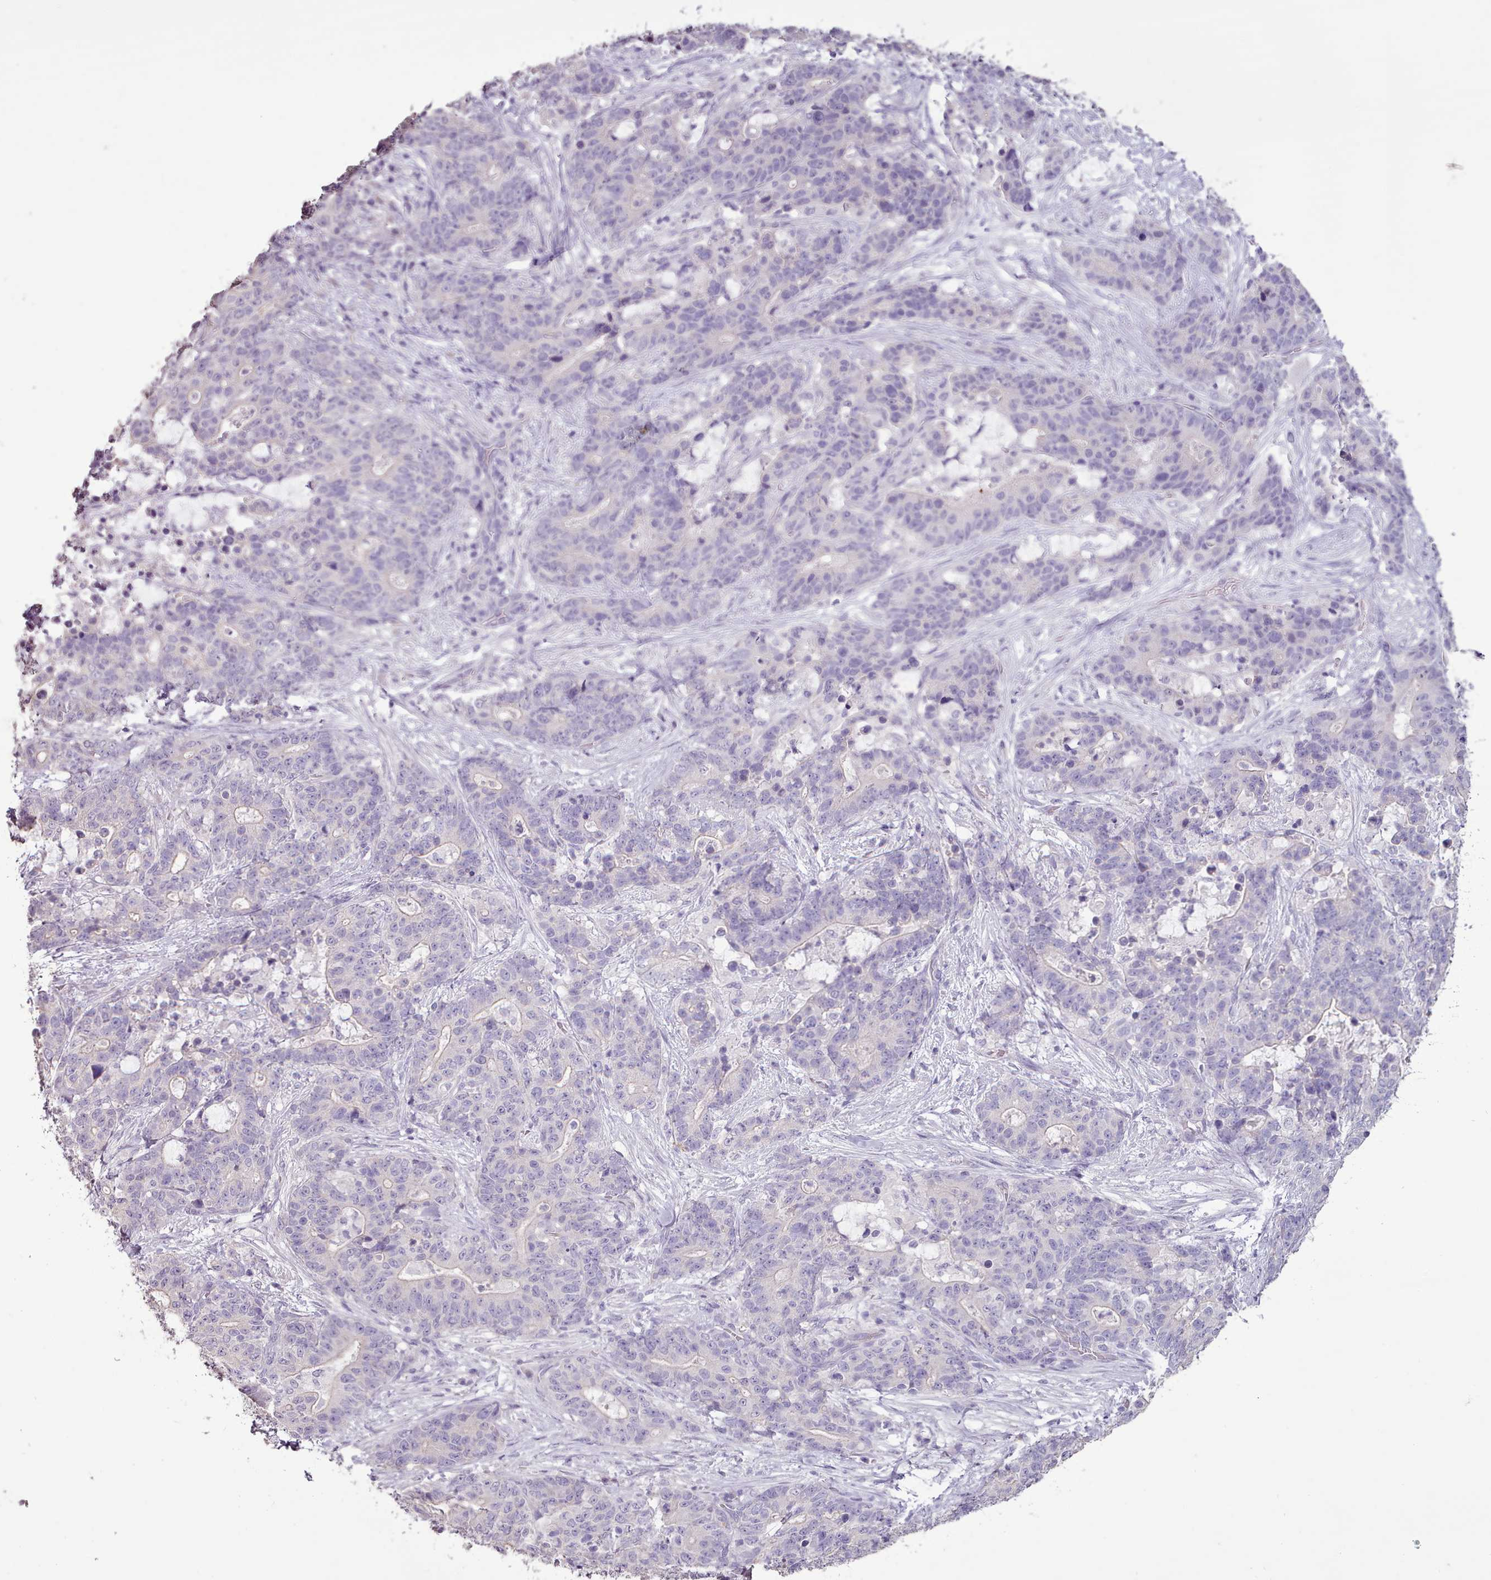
{"staining": {"intensity": "negative", "quantity": "none", "location": "none"}, "tissue": "stomach cancer", "cell_type": "Tumor cells", "image_type": "cancer", "snomed": [{"axis": "morphology", "description": "Normal tissue, NOS"}, {"axis": "morphology", "description": "Adenocarcinoma, NOS"}, {"axis": "topography", "description": "Stomach"}], "caption": "The IHC image has no significant expression in tumor cells of stomach cancer (adenocarcinoma) tissue.", "gene": "BLOC1S2", "patient": {"sex": "female", "age": 64}}